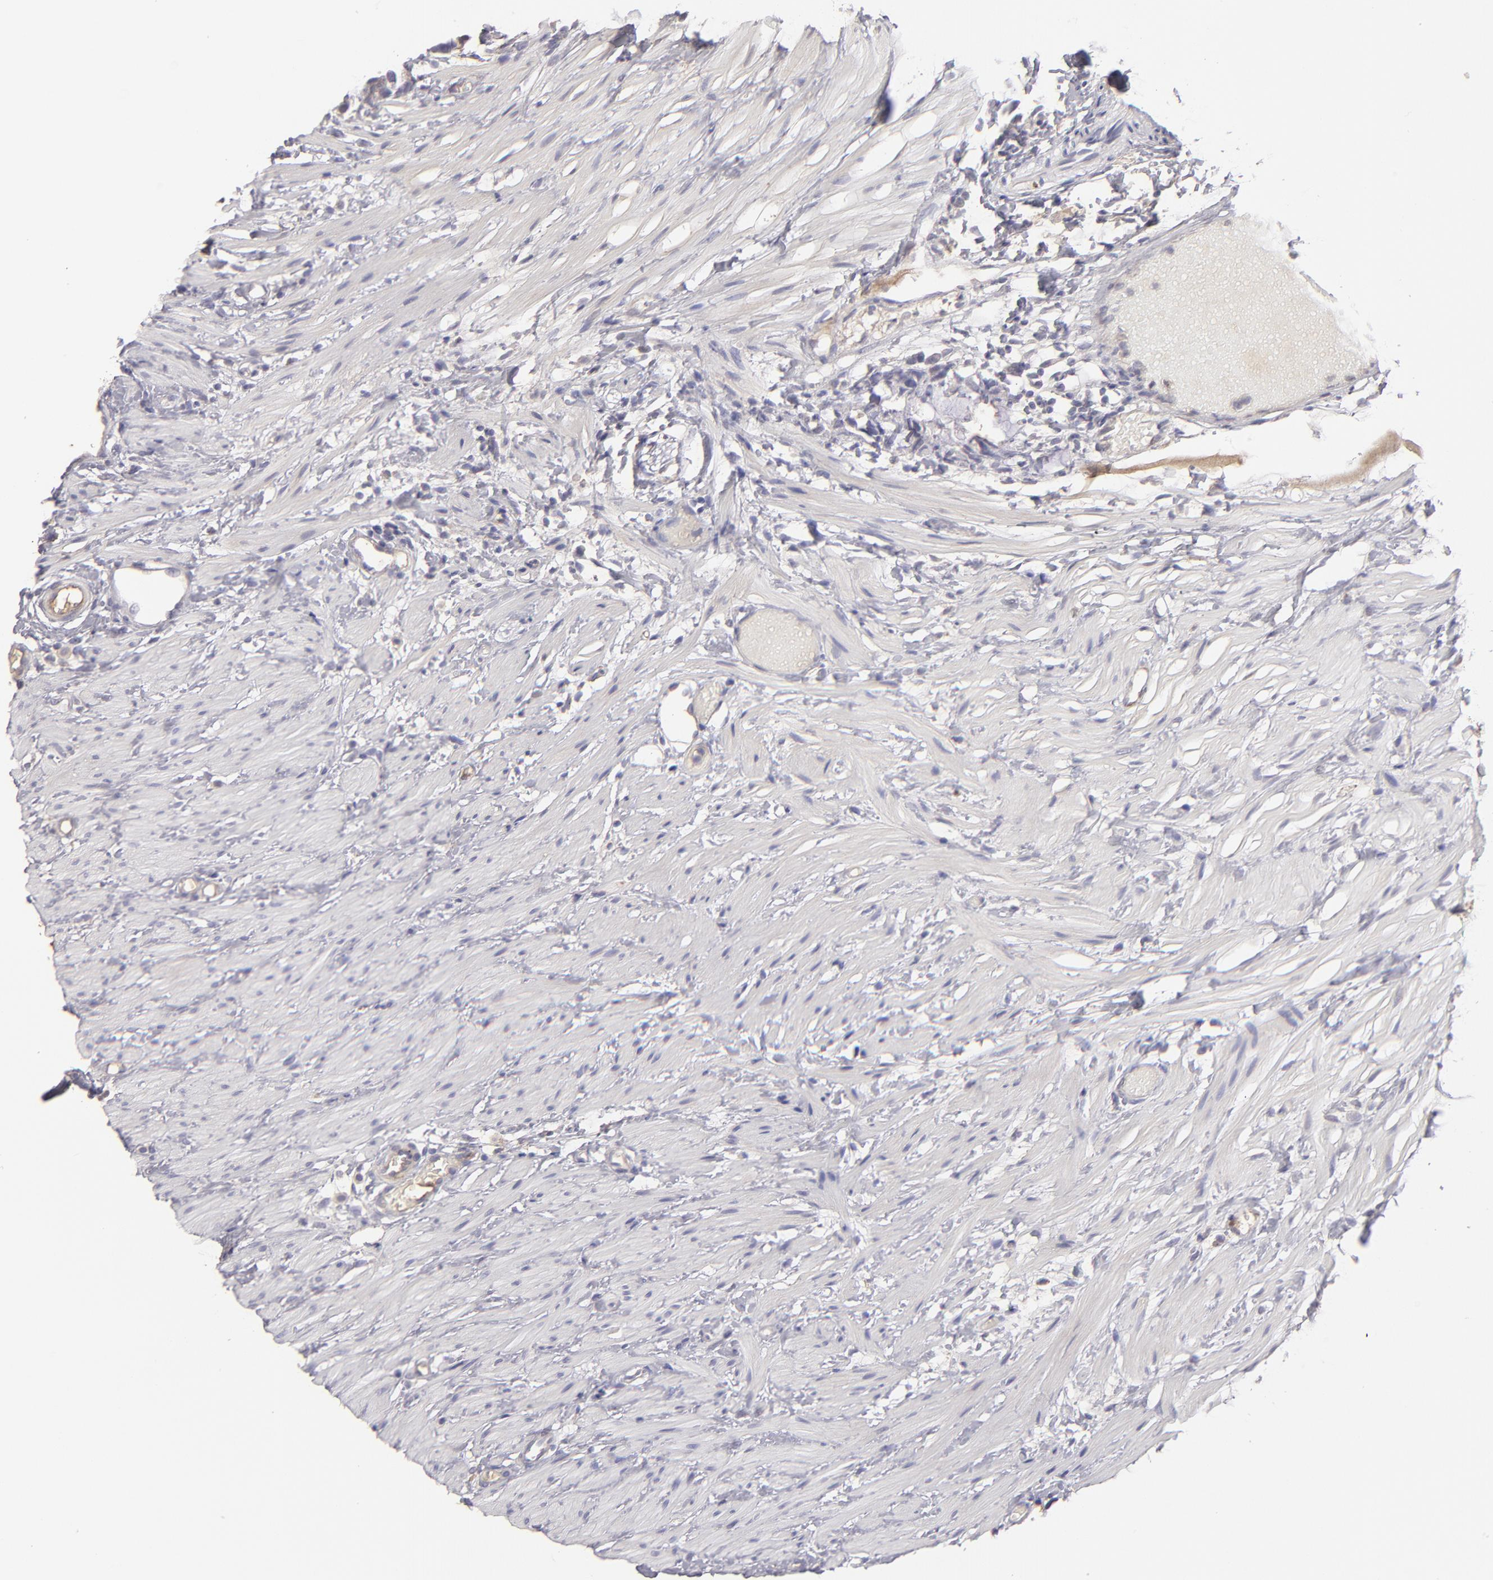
{"staining": {"intensity": "negative", "quantity": "none", "location": "none"}, "tissue": "colorectal cancer", "cell_type": "Tumor cells", "image_type": "cancer", "snomed": [{"axis": "morphology", "description": "Adenocarcinoma, NOS"}, {"axis": "topography", "description": "Colon"}], "caption": "Tumor cells are negative for protein expression in human colorectal adenocarcinoma.", "gene": "ABCC4", "patient": {"sex": "male", "age": 14}}